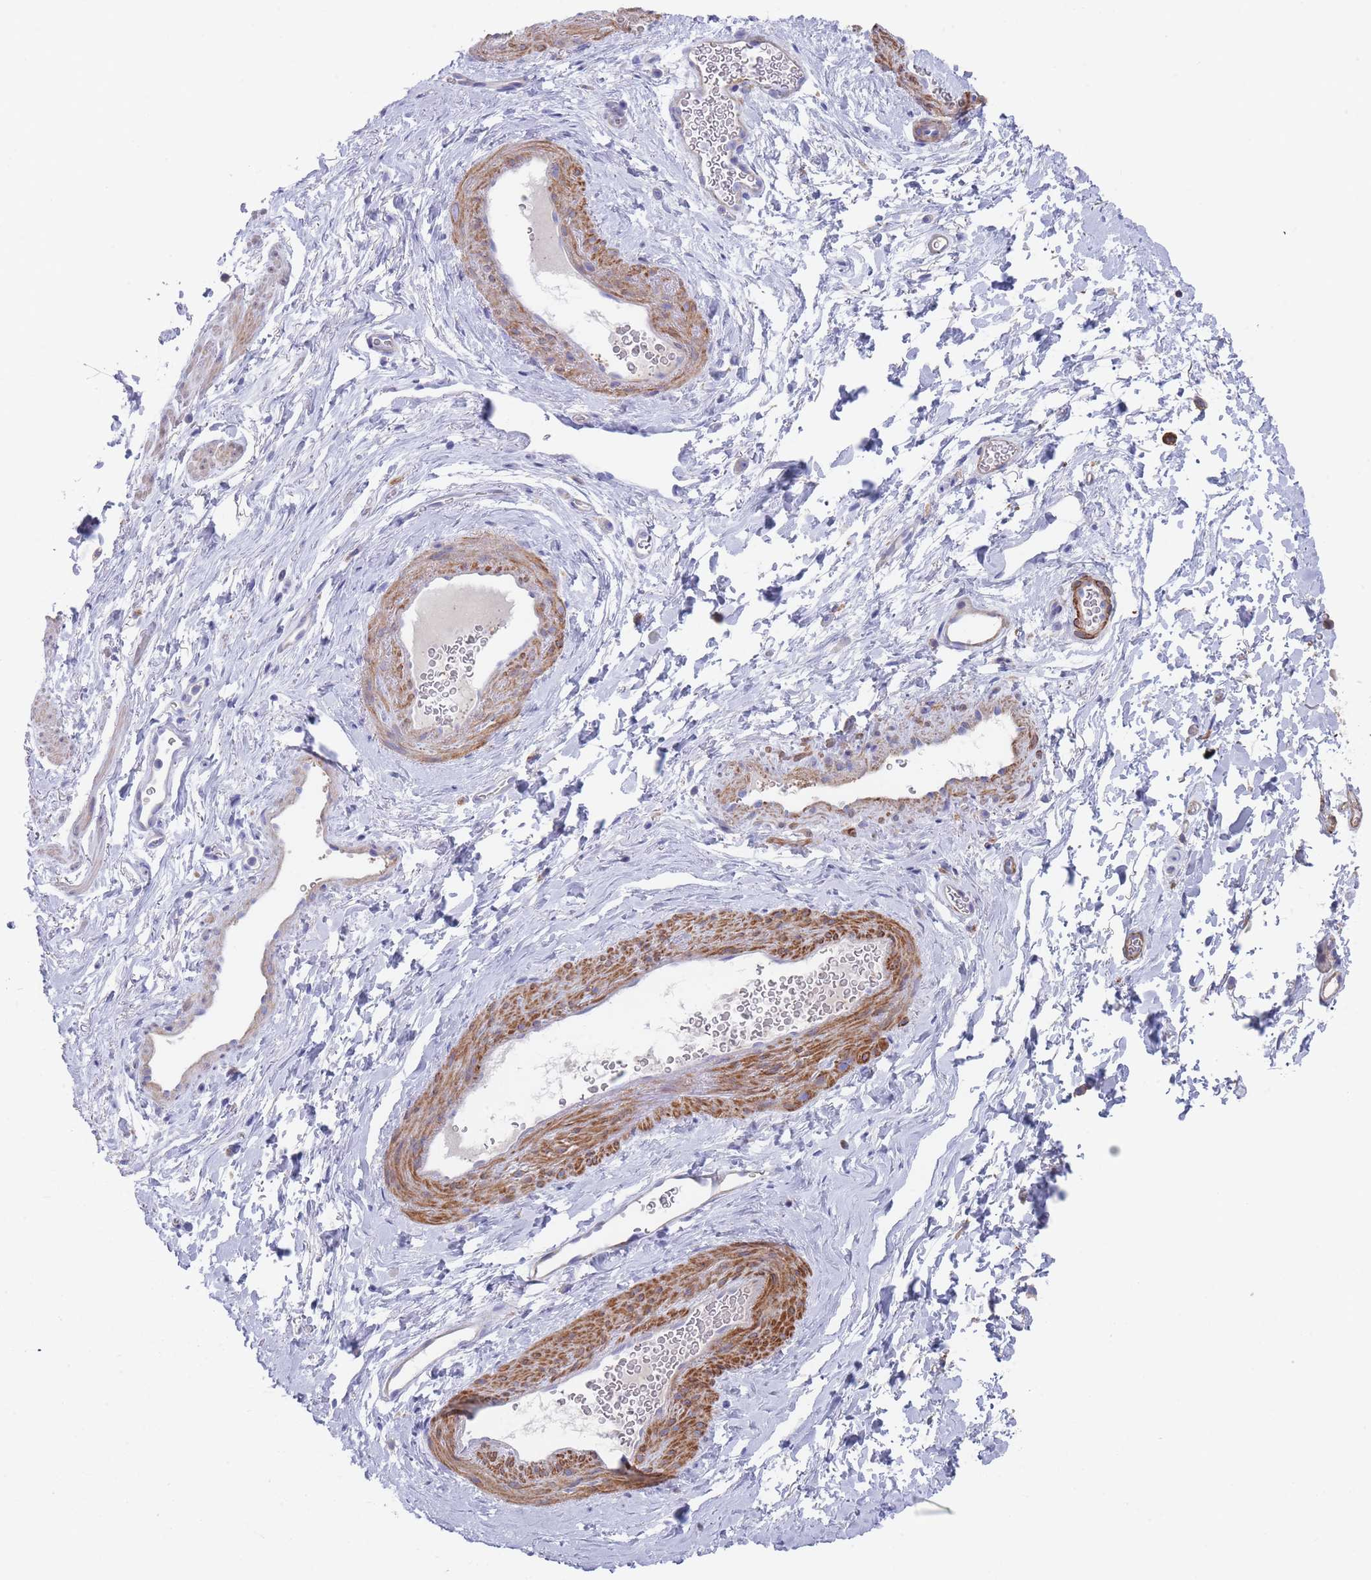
{"staining": {"intensity": "weak", "quantity": "25%-75%", "location": "cytoplasmic/membranous"}, "tissue": "smooth muscle", "cell_type": "Smooth muscle cells", "image_type": "normal", "snomed": [{"axis": "morphology", "description": "Normal tissue, NOS"}, {"axis": "topography", "description": "Smooth muscle"}, {"axis": "topography", "description": "Peripheral nerve tissue"}], "caption": "The image displays a brown stain indicating the presence of a protein in the cytoplasmic/membranous of smooth muscle cells in smooth muscle. (brown staining indicates protein expression, while blue staining denotes nuclei).", "gene": "SCCPDH", "patient": {"sex": "male", "age": 69}}